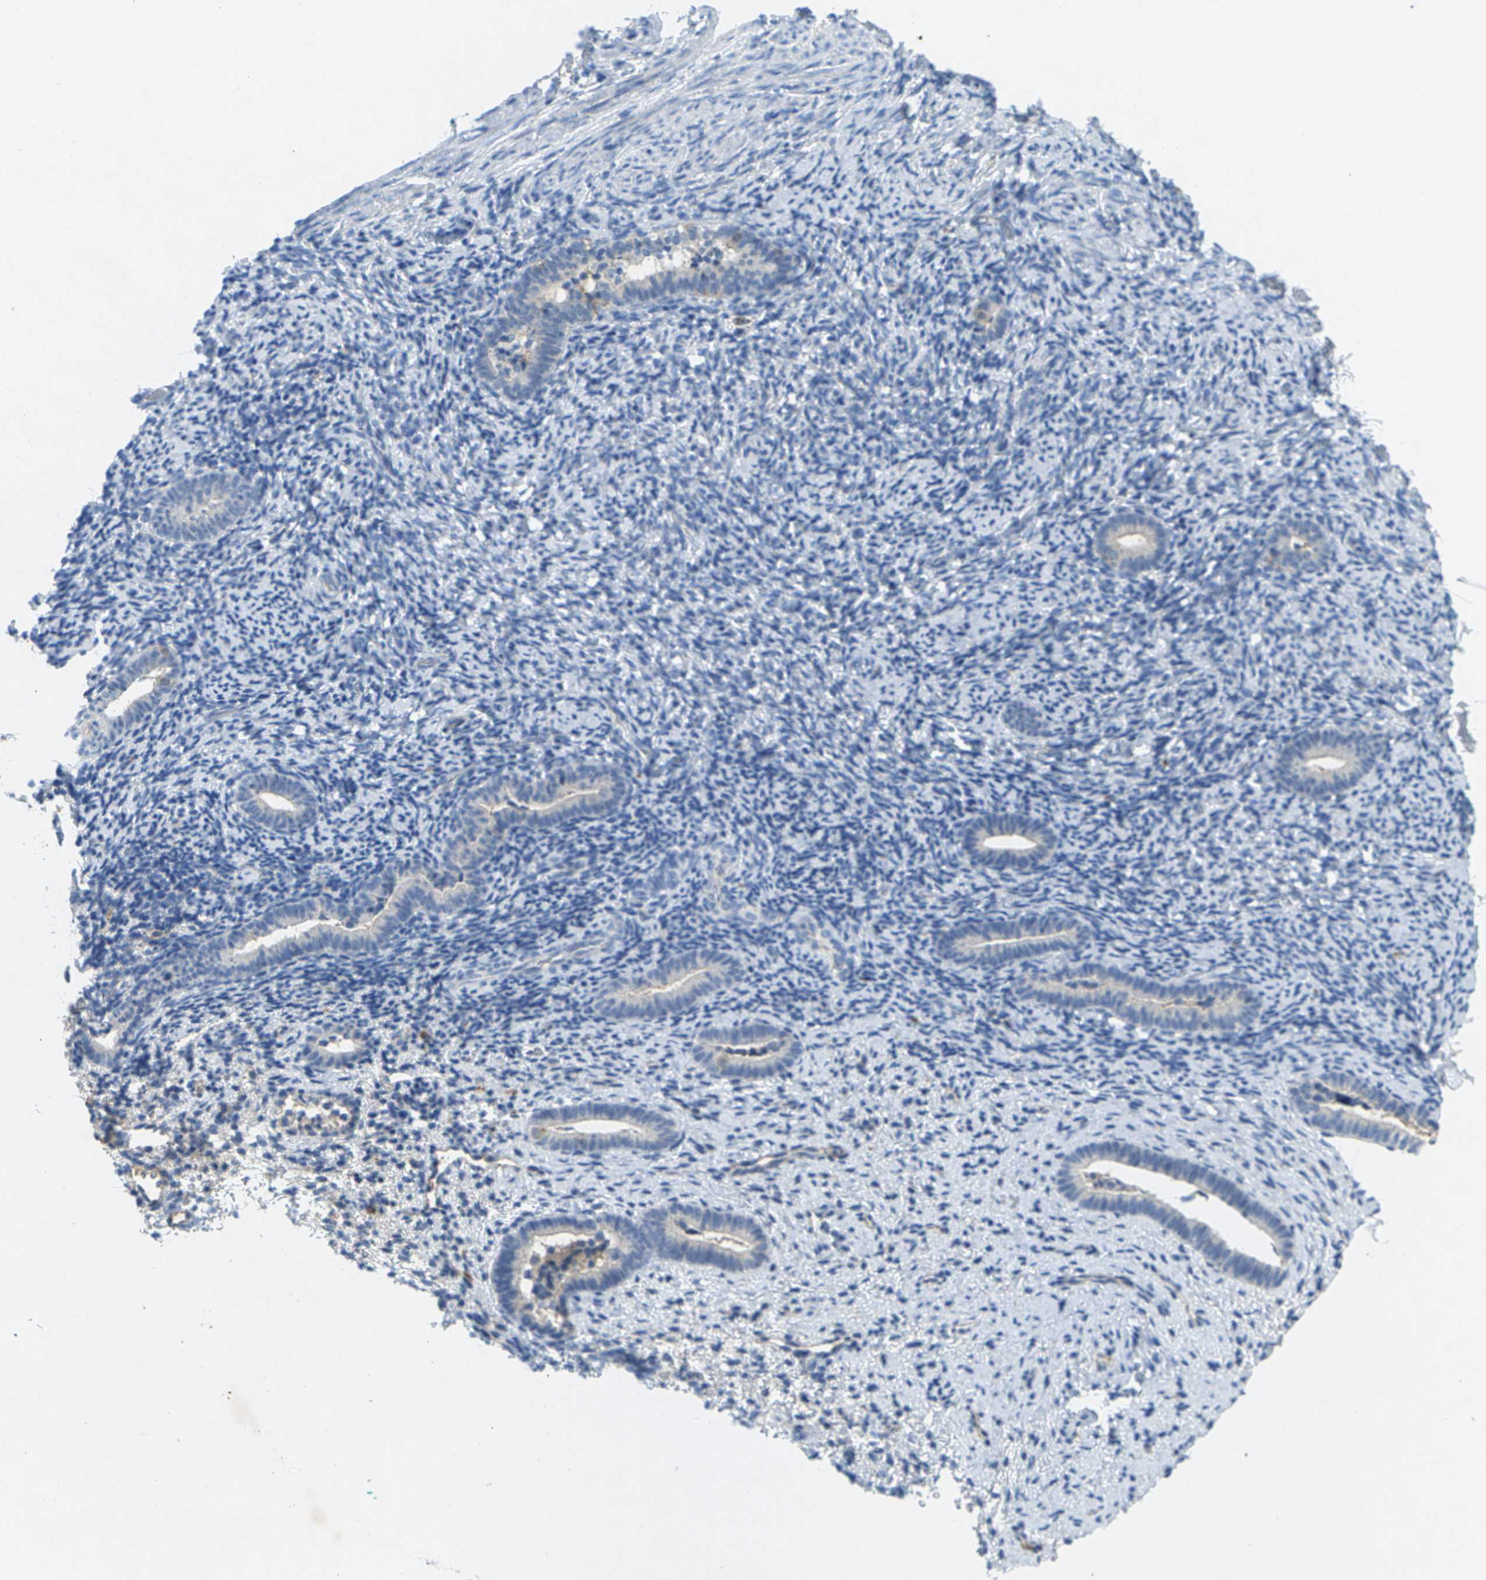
{"staining": {"intensity": "negative", "quantity": "none", "location": "none"}, "tissue": "endometrium", "cell_type": "Cells in endometrial stroma", "image_type": "normal", "snomed": [{"axis": "morphology", "description": "Normal tissue, NOS"}, {"axis": "topography", "description": "Endometrium"}], "caption": "Immunohistochemistry photomicrograph of normal endometrium: endometrium stained with DAB displays no significant protein staining in cells in endometrial stroma. (Brightfield microscopy of DAB (3,3'-diaminobenzidine) immunohistochemistry at high magnification).", "gene": "LIPG", "patient": {"sex": "female", "age": 51}}